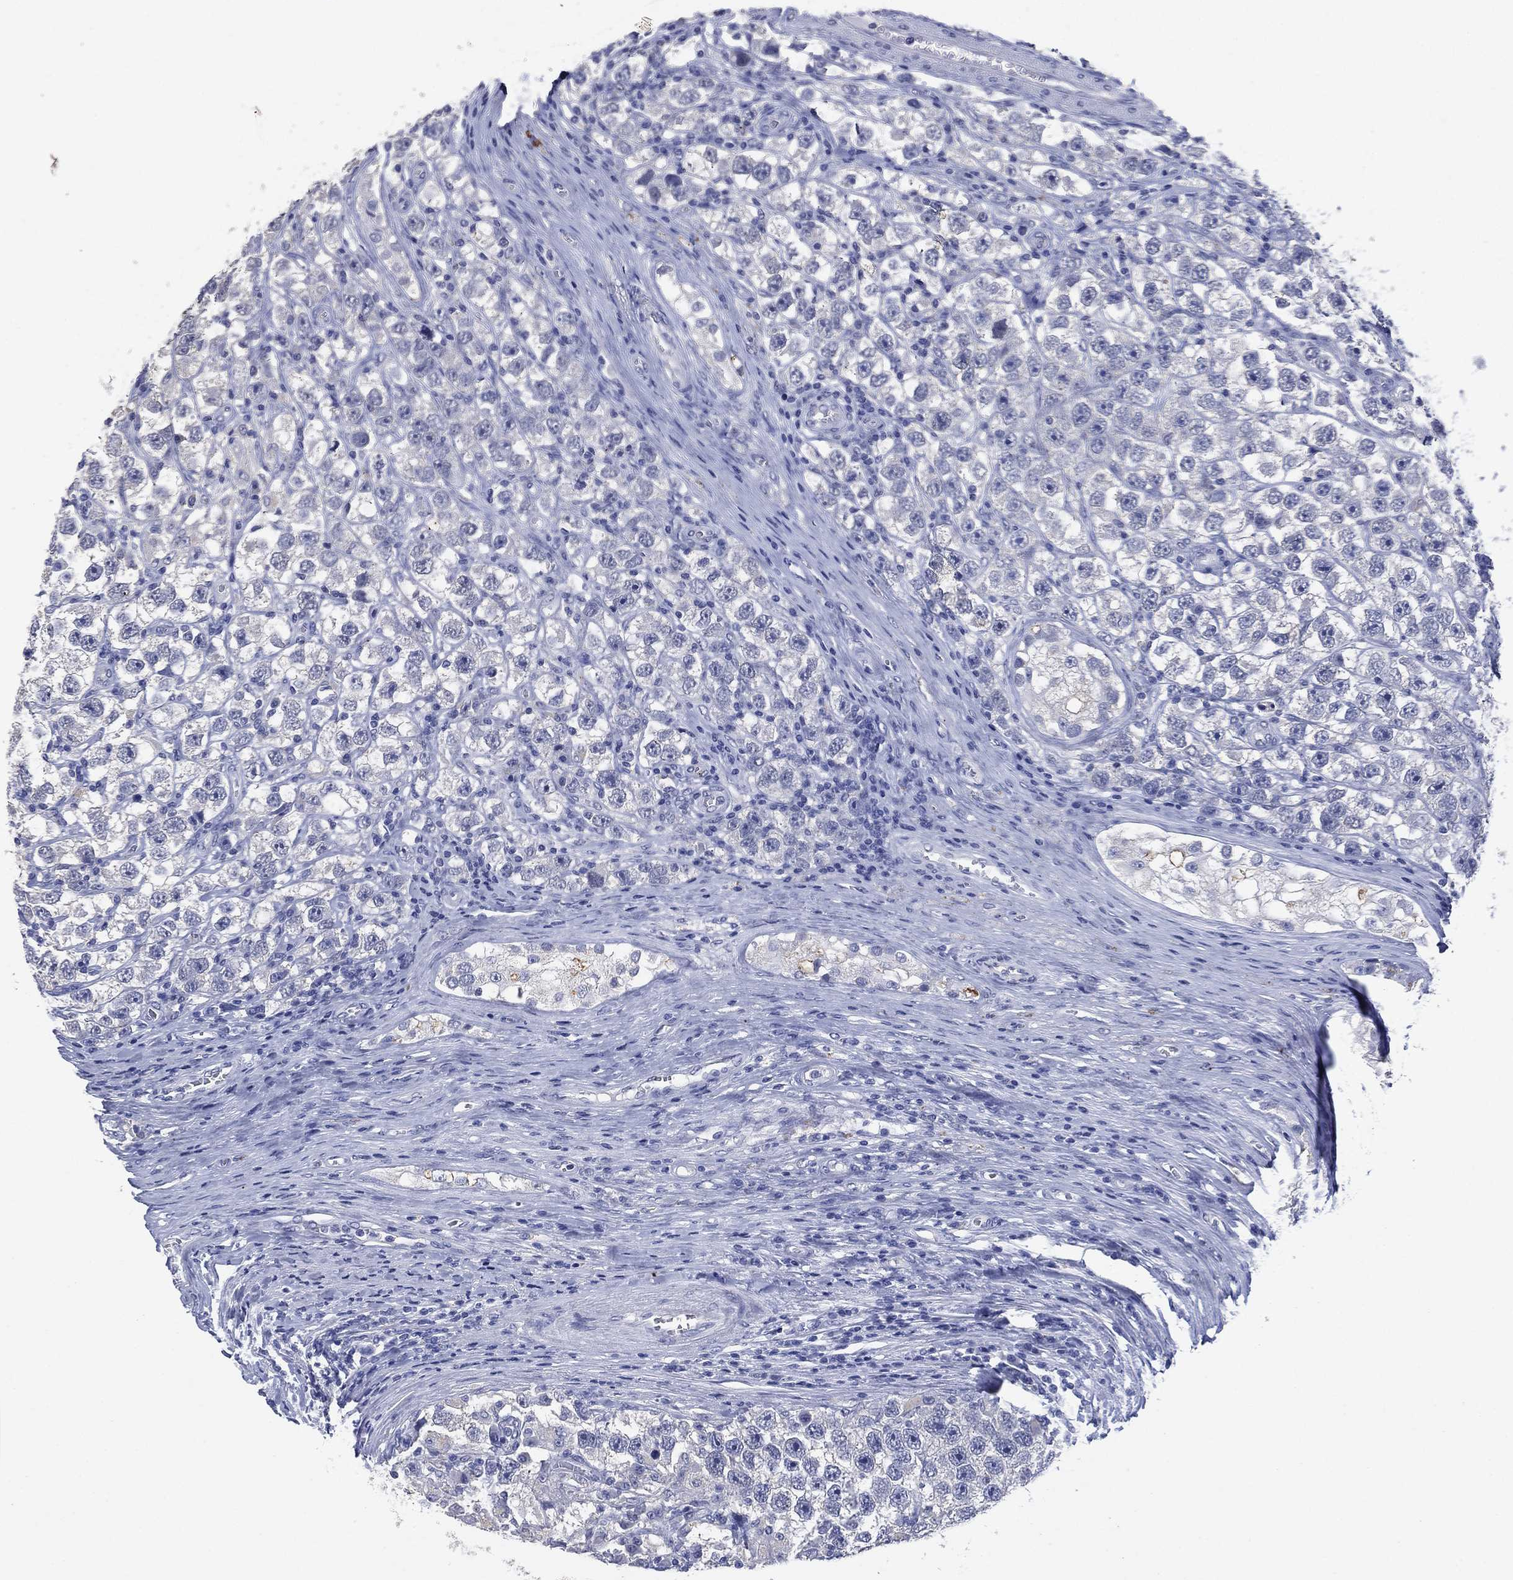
{"staining": {"intensity": "negative", "quantity": "none", "location": "none"}, "tissue": "testis cancer", "cell_type": "Tumor cells", "image_type": "cancer", "snomed": [{"axis": "morphology", "description": "Seminoma, NOS"}, {"axis": "topography", "description": "Testis"}], "caption": "DAB (3,3'-diaminobenzidine) immunohistochemical staining of human testis seminoma exhibits no significant staining in tumor cells.", "gene": "FSCN2", "patient": {"sex": "male", "age": 26}}